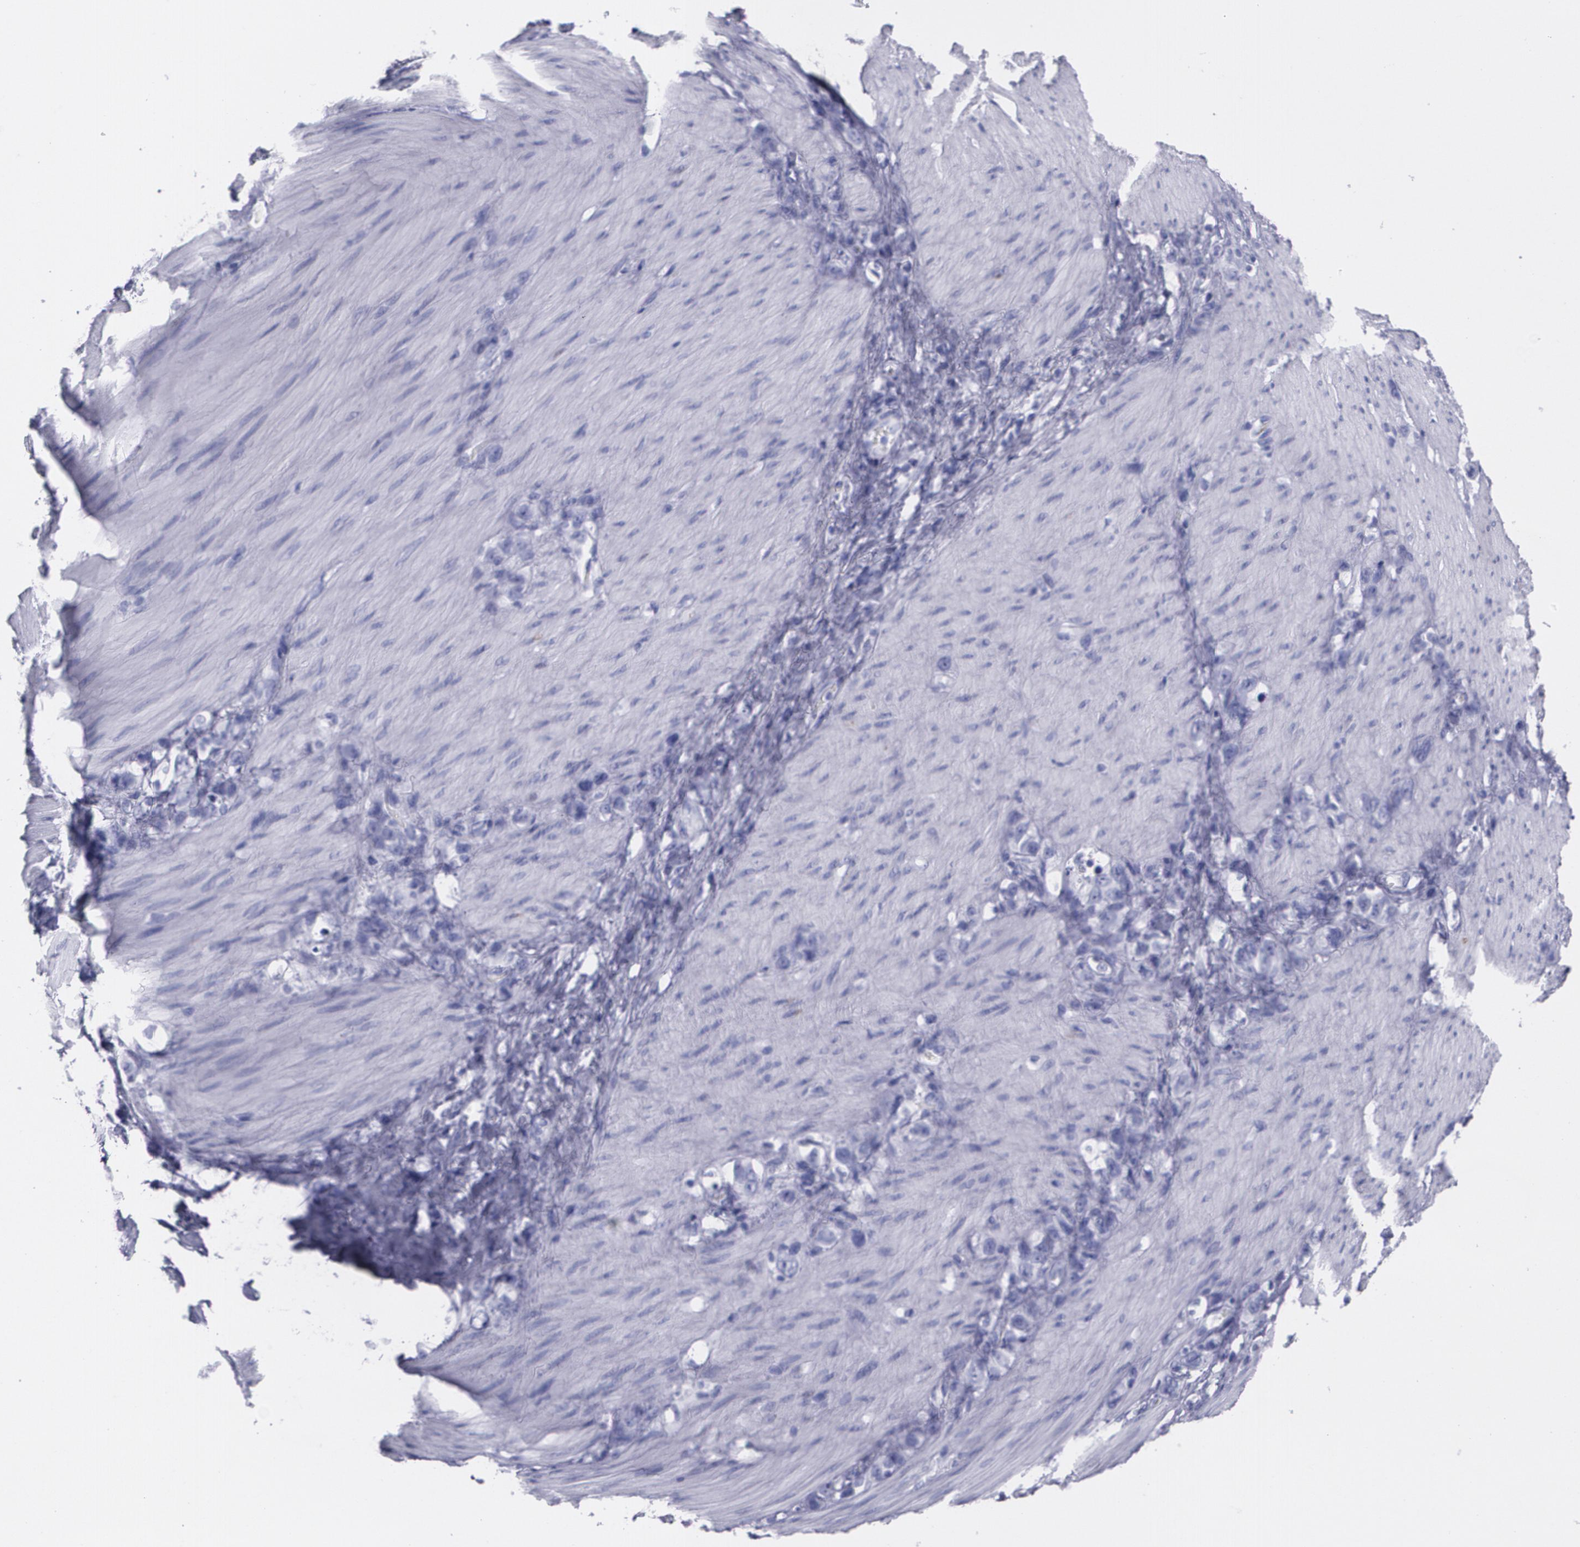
{"staining": {"intensity": "negative", "quantity": "none", "location": "none"}, "tissue": "stomach cancer", "cell_type": "Tumor cells", "image_type": "cancer", "snomed": [{"axis": "morphology", "description": "Normal tissue, NOS"}, {"axis": "morphology", "description": "Adenocarcinoma, NOS"}, {"axis": "morphology", "description": "Adenocarcinoma, High grade"}, {"axis": "topography", "description": "Stomach, upper"}, {"axis": "topography", "description": "Stomach"}], "caption": "Protein analysis of stomach adenocarcinoma exhibits no significant staining in tumor cells.", "gene": "TP53", "patient": {"sex": "female", "age": 65}}